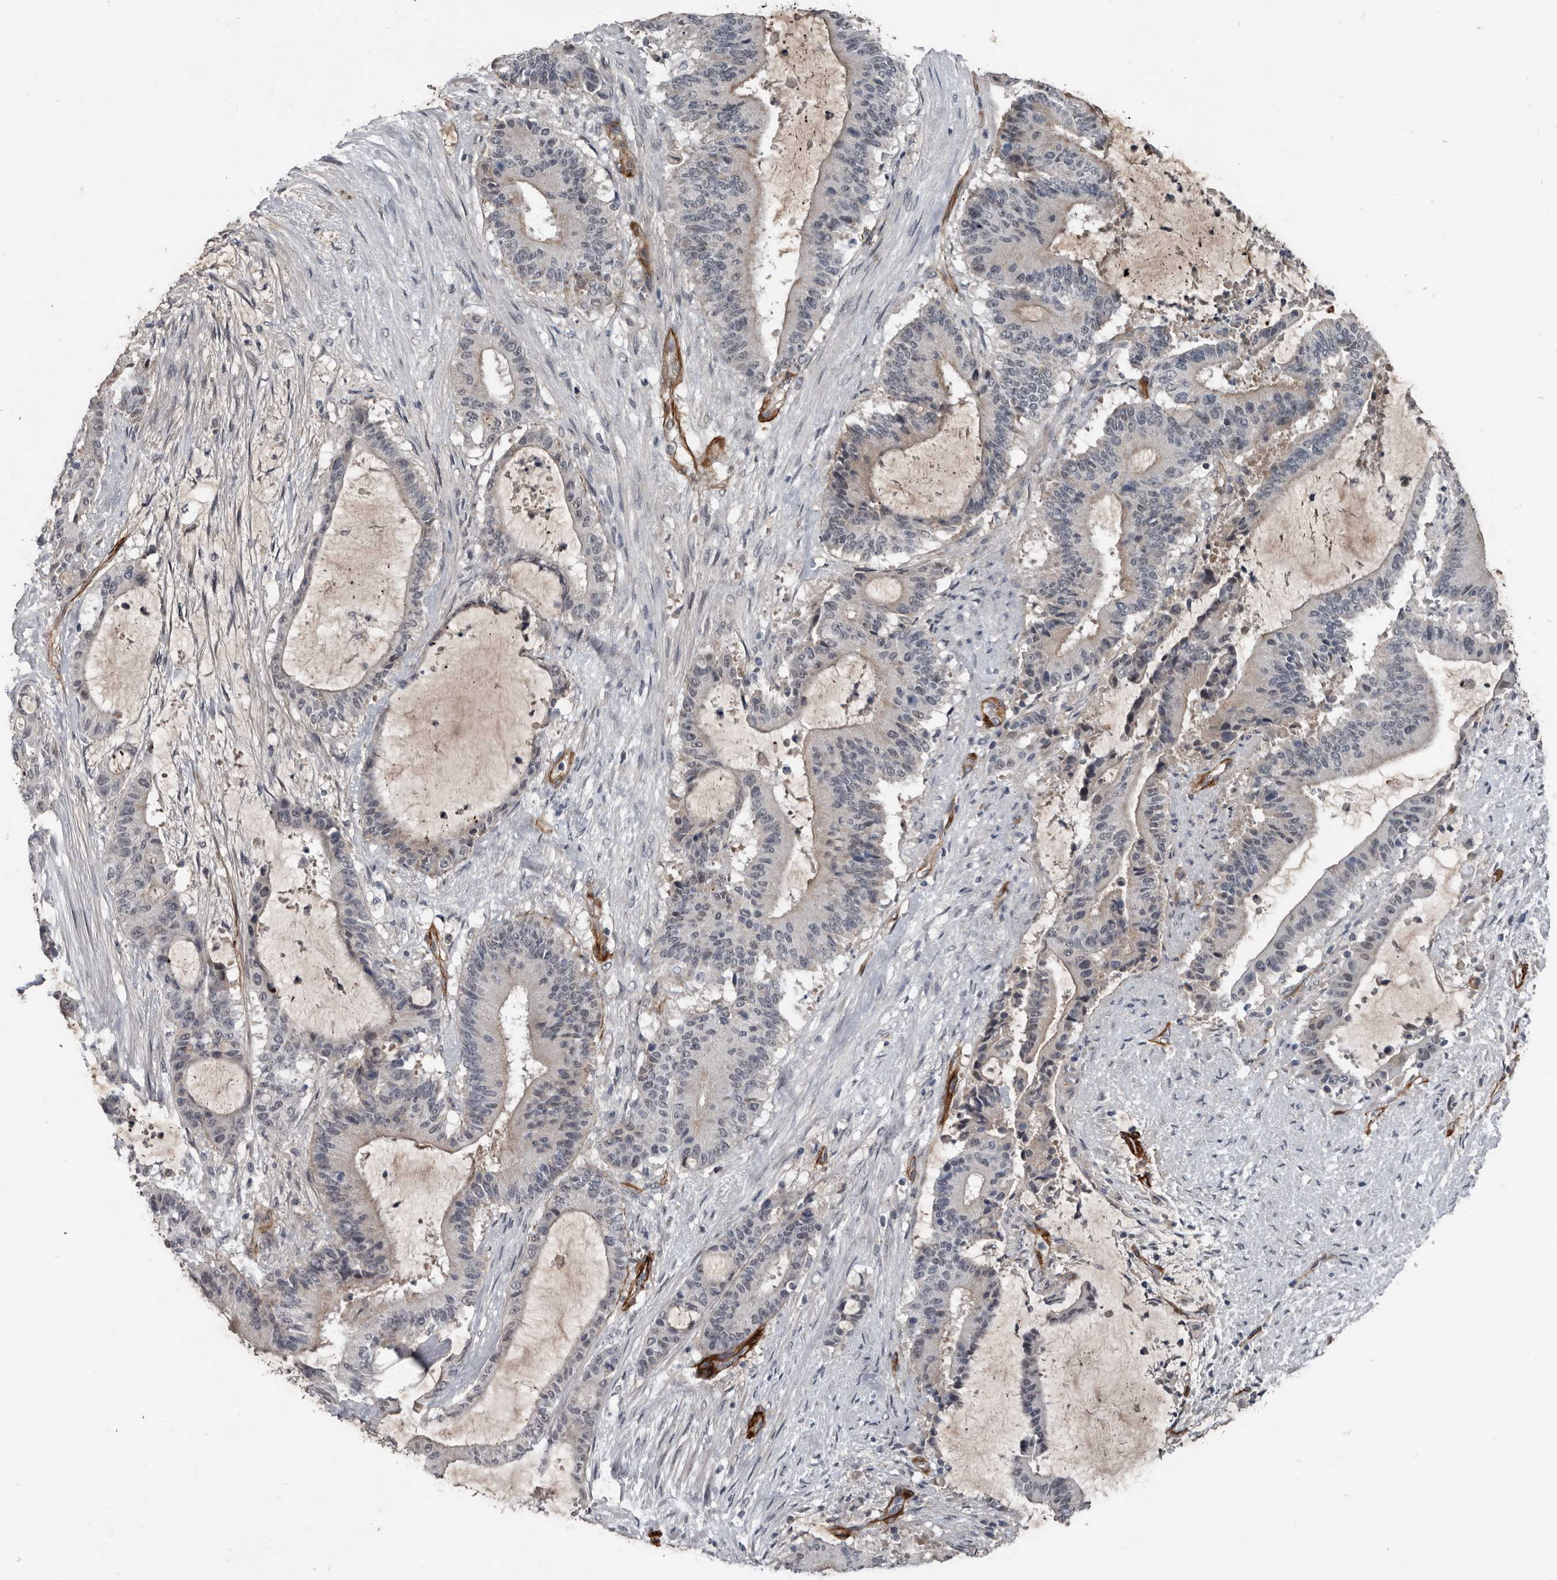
{"staining": {"intensity": "negative", "quantity": "none", "location": "none"}, "tissue": "liver cancer", "cell_type": "Tumor cells", "image_type": "cancer", "snomed": [{"axis": "morphology", "description": "Normal tissue, NOS"}, {"axis": "morphology", "description": "Cholangiocarcinoma"}, {"axis": "topography", "description": "Liver"}, {"axis": "topography", "description": "Peripheral nerve tissue"}], "caption": "A histopathology image of human liver cancer is negative for staining in tumor cells. (Stains: DAB (3,3'-diaminobenzidine) IHC with hematoxylin counter stain, Microscopy: brightfield microscopy at high magnification).", "gene": "C1orf216", "patient": {"sex": "female", "age": 73}}